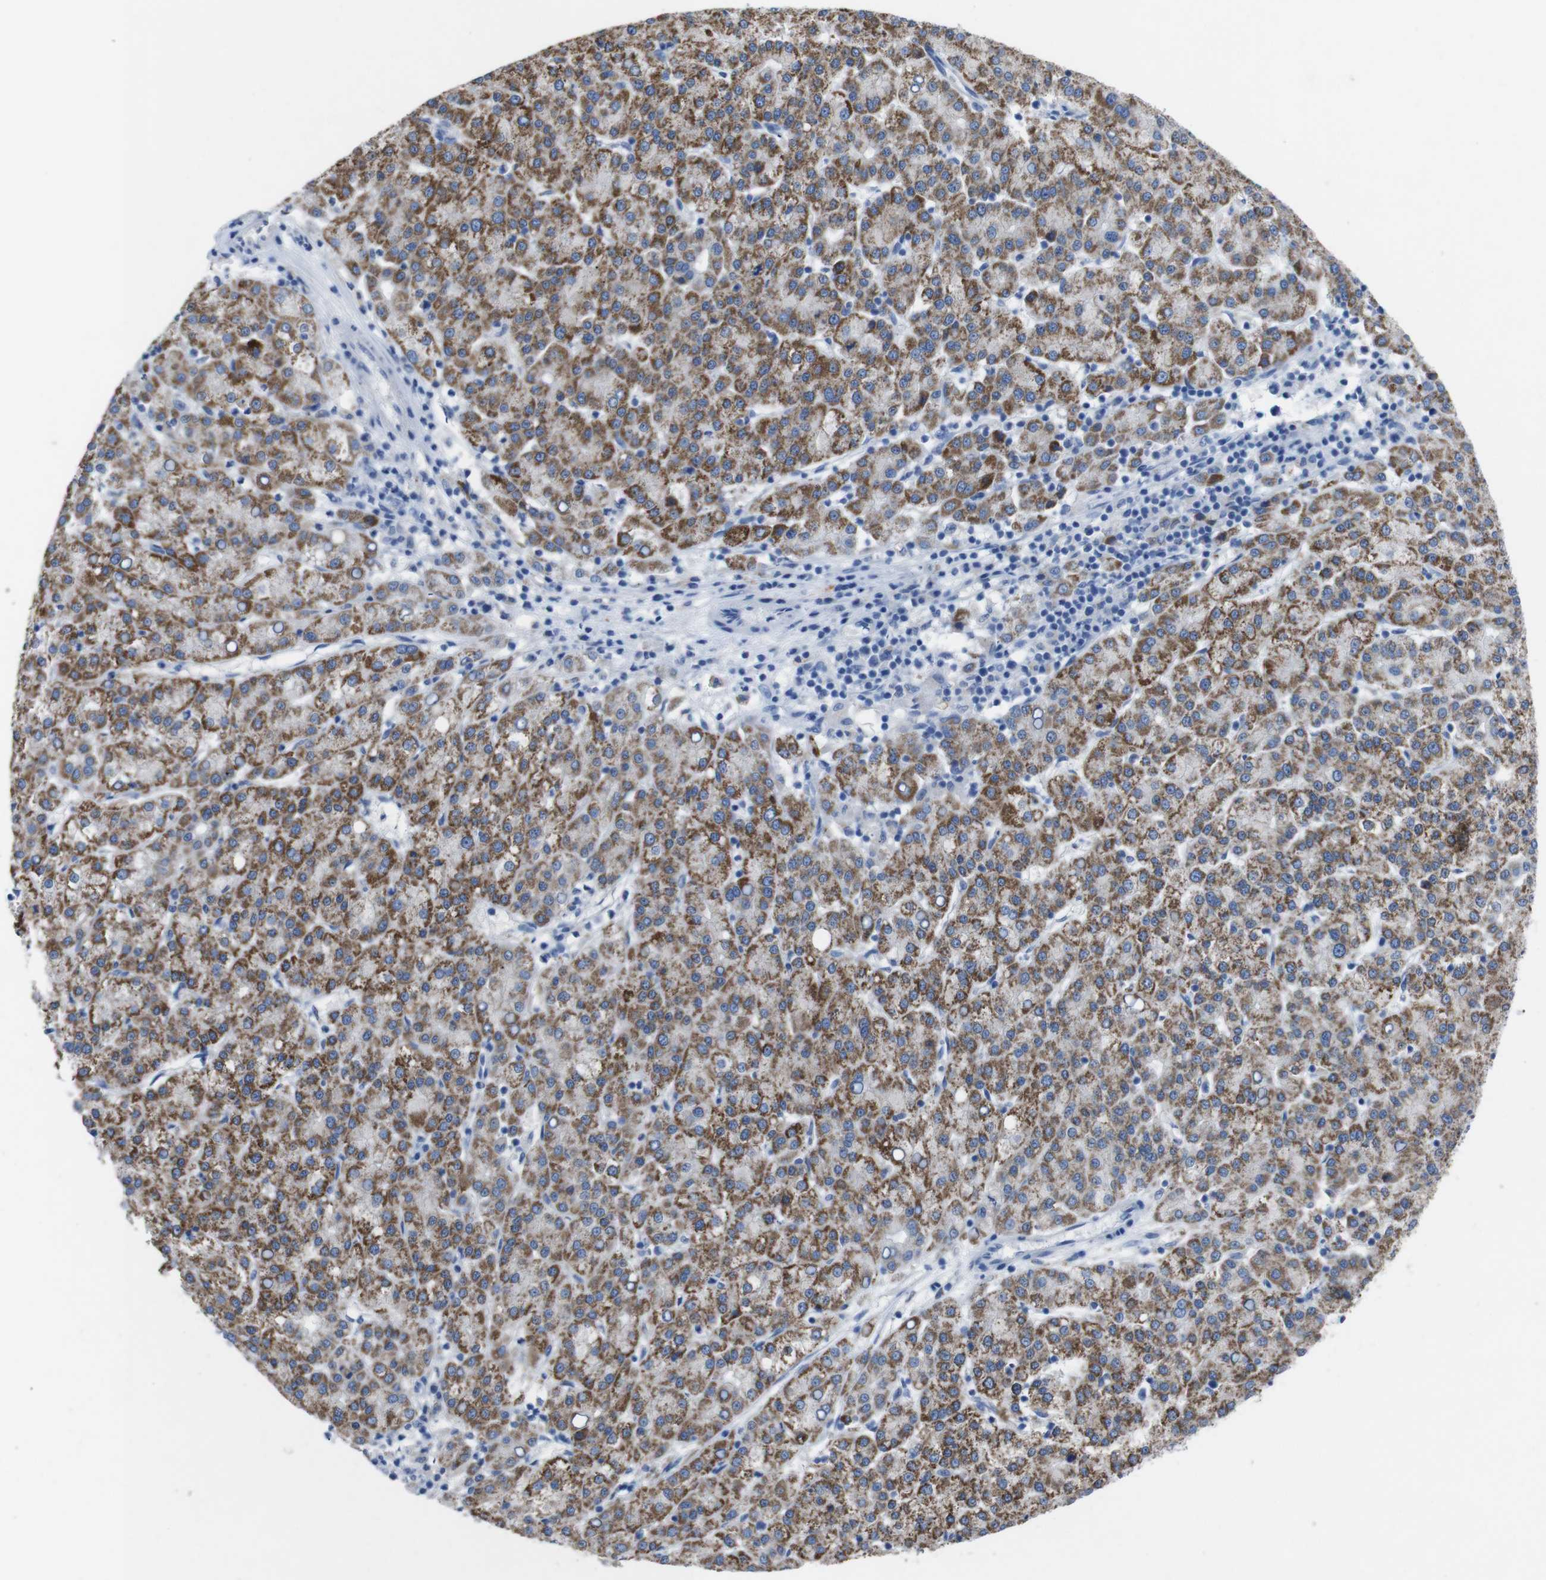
{"staining": {"intensity": "strong", "quantity": ">75%", "location": "cytoplasmic/membranous"}, "tissue": "liver cancer", "cell_type": "Tumor cells", "image_type": "cancer", "snomed": [{"axis": "morphology", "description": "Carcinoma, Hepatocellular, NOS"}, {"axis": "topography", "description": "Liver"}], "caption": "The image exhibits staining of liver cancer, revealing strong cytoplasmic/membranous protein positivity (brown color) within tumor cells.", "gene": "GJB2", "patient": {"sex": "female", "age": 58}}